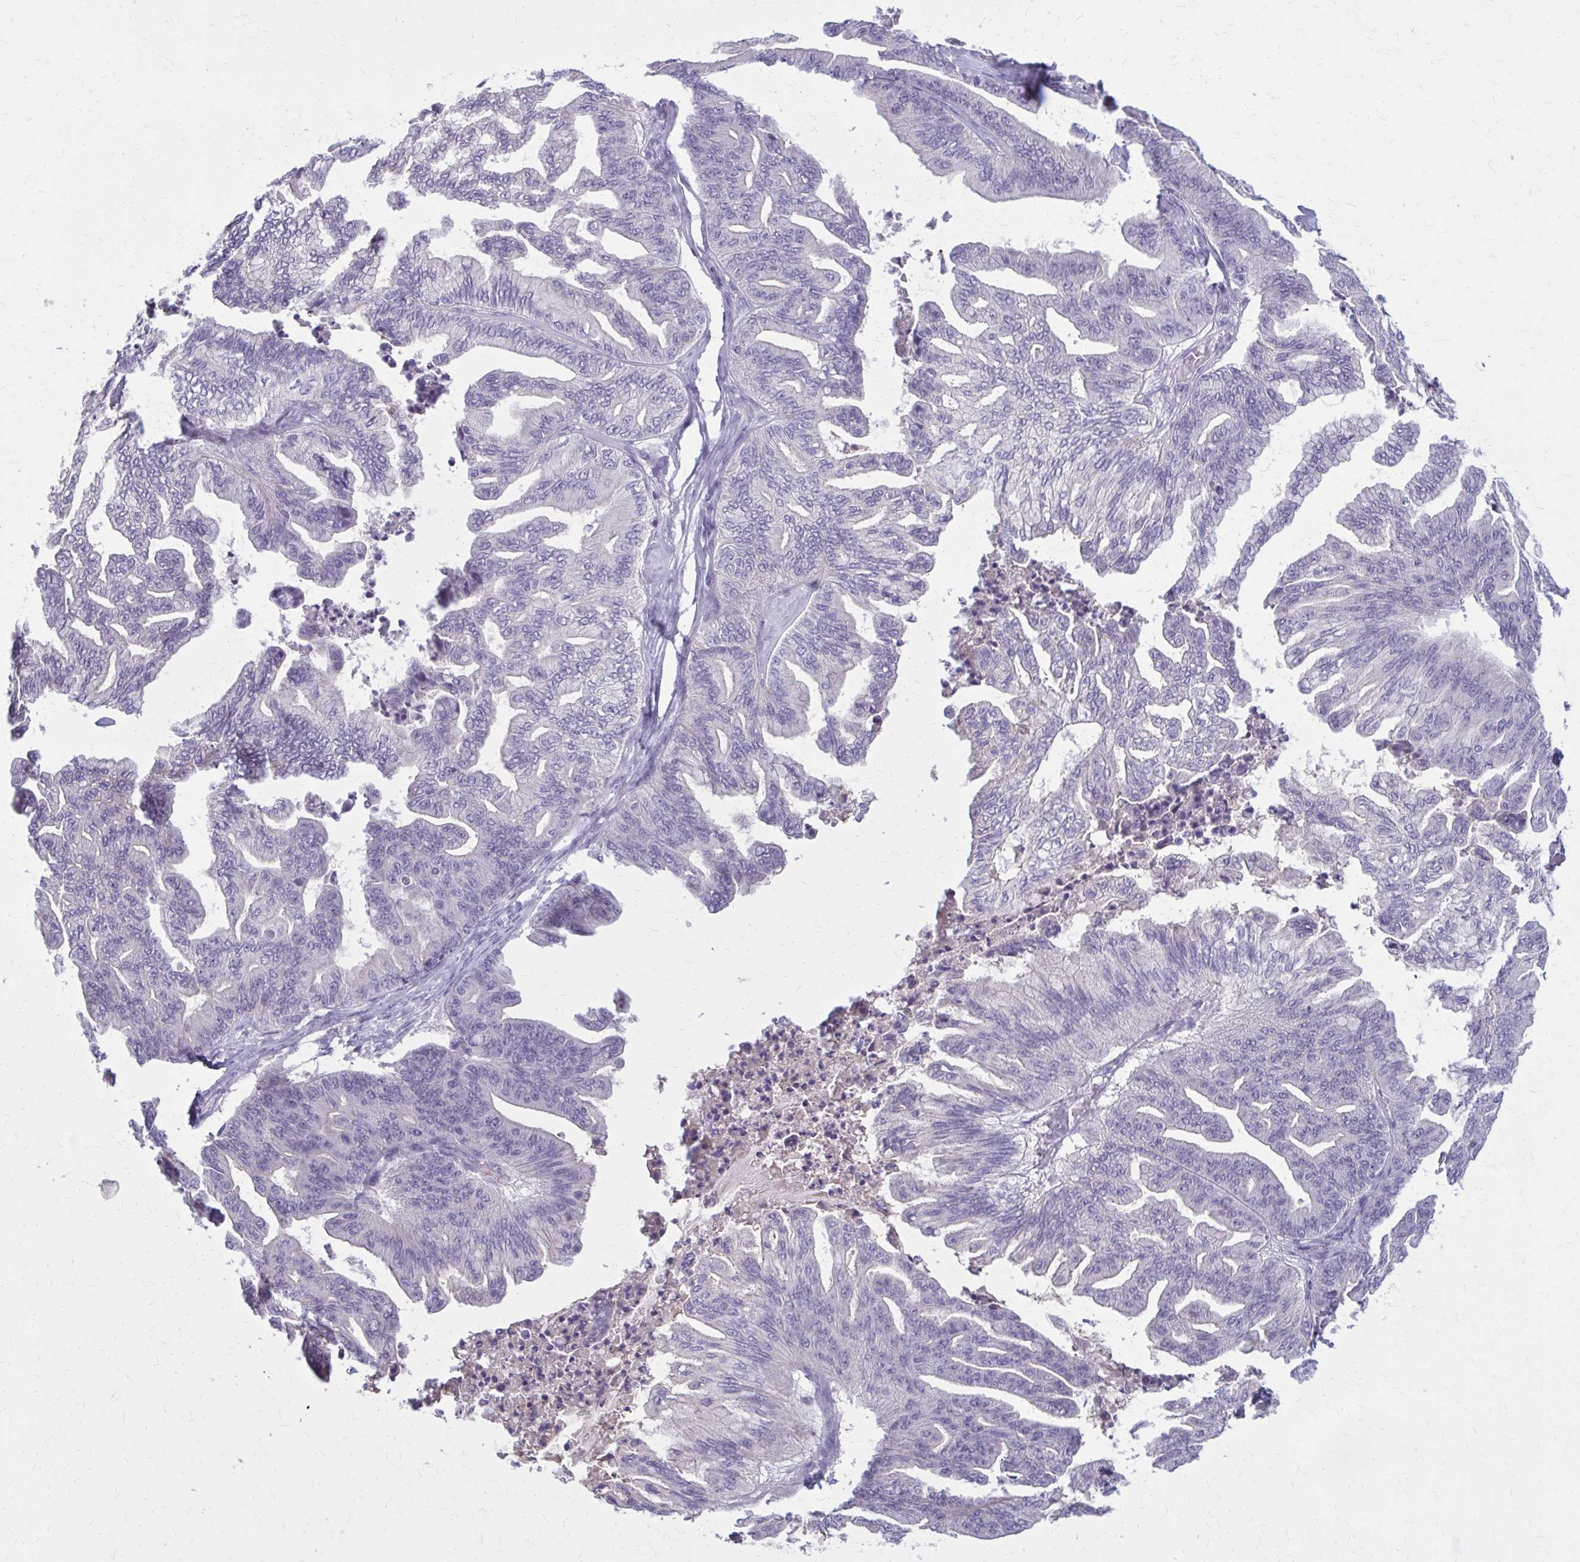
{"staining": {"intensity": "negative", "quantity": "none", "location": "none"}, "tissue": "ovarian cancer", "cell_type": "Tumor cells", "image_type": "cancer", "snomed": [{"axis": "morphology", "description": "Cystadenocarcinoma, mucinous, NOS"}, {"axis": "topography", "description": "Ovary"}], "caption": "This histopathology image is of ovarian cancer stained with immunohistochemistry to label a protein in brown with the nuclei are counter-stained blue. There is no expression in tumor cells. (DAB immunohistochemistry (IHC) visualized using brightfield microscopy, high magnification).", "gene": "OR4A47", "patient": {"sex": "female", "age": 67}}